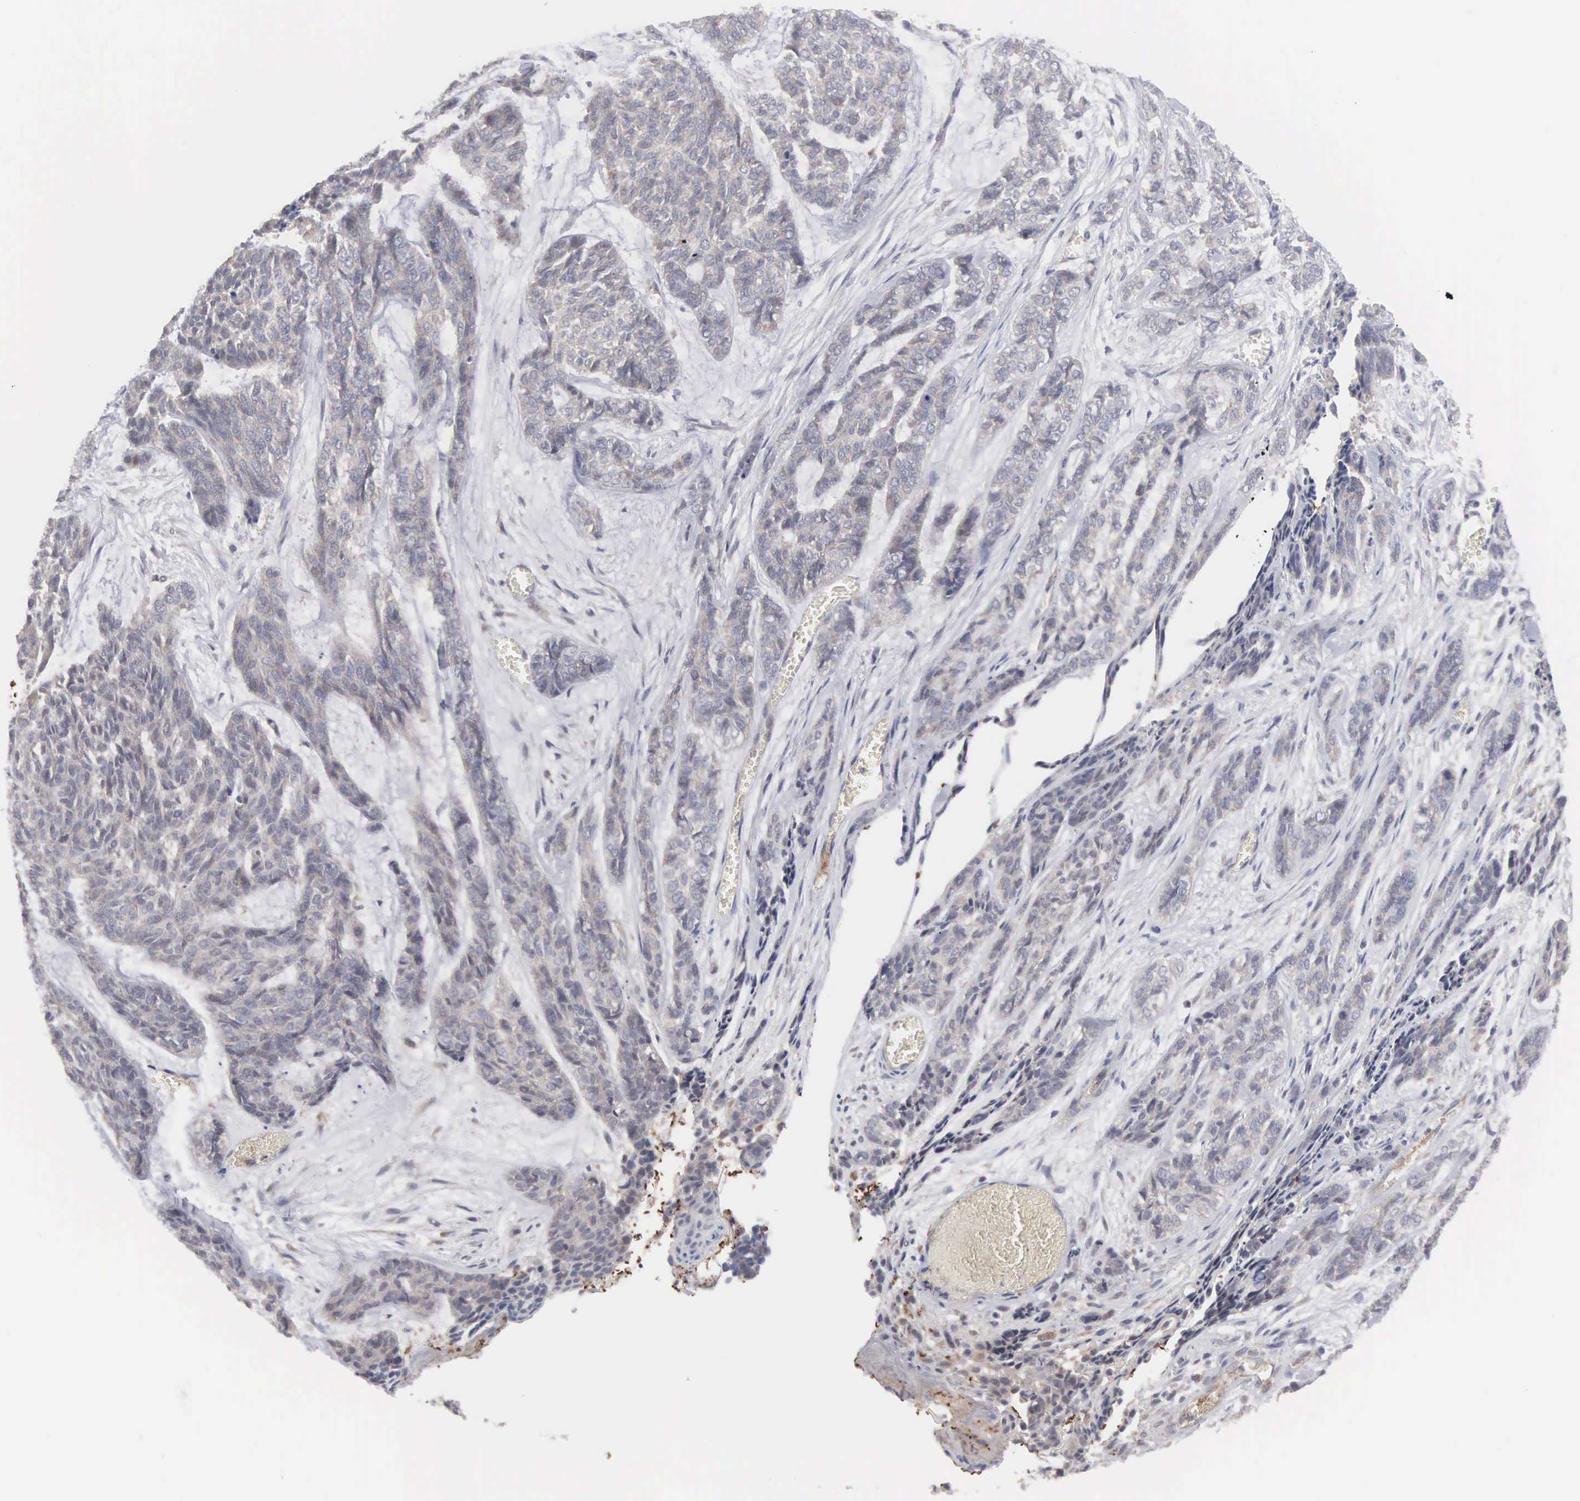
{"staining": {"intensity": "weak", "quantity": "25%-75%", "location": "cytoplasmic/membranous"}, "tissue": "skin cancer", "cell_type": "Tumor cells", "image_type": "cancer", "snomed": [{"axis": "morphology", "description": "Normal tissue, NOS"}, {"axis": "morphology", "description": "Basal cell carcinoma"}, {"axis": "topography", "description": "Skin"}], "caption": "This image shows skin basal cell carcinoma stained with IHC to label a protein in brown. The cytoplasmic/membranous of tumor cells show weak positivity for the protein. Nuclei are counter-stained blue.", "gene": "INF2", "patient": {"sex": "female", "age": 65}}